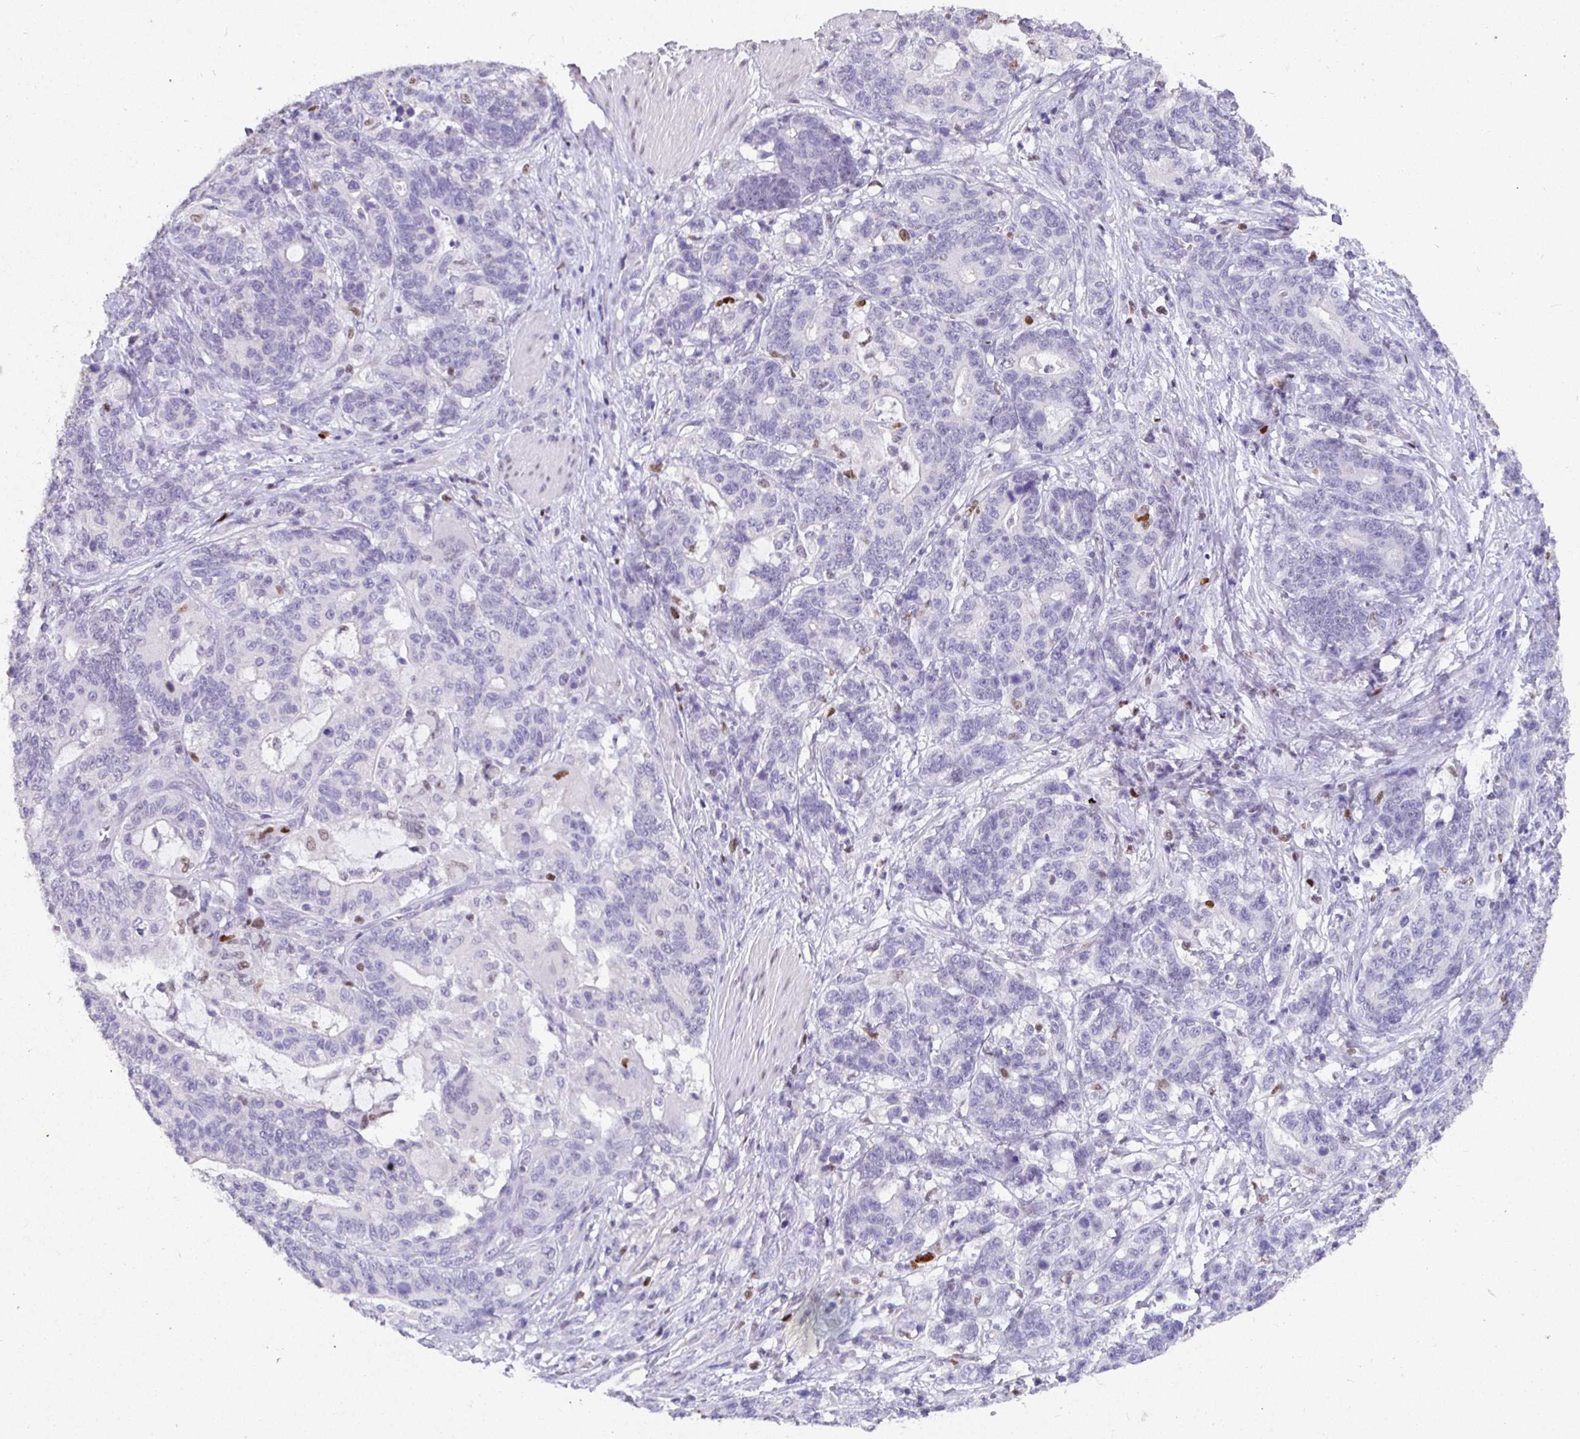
{"staining": {"intensity": "negative", "quantity": "none", "location": "none"}, "tissue": "stomach cancer", "cell_type": "Tumor cells", "image_type": "cancer", "snomed": [{"axis": "morphology", "description": "Normal tissue, NOS"}, {"axis": "morphology", "description": "Adenocarcinoma, NOS"}, {"axis": "topography", "description": "Stomach"}], "caption": "A photomicrograph of human stomach cancer is negative for staining in tumor cells.", "gene": "SATB1", "patient": {"sex": "female", "age": 64}}